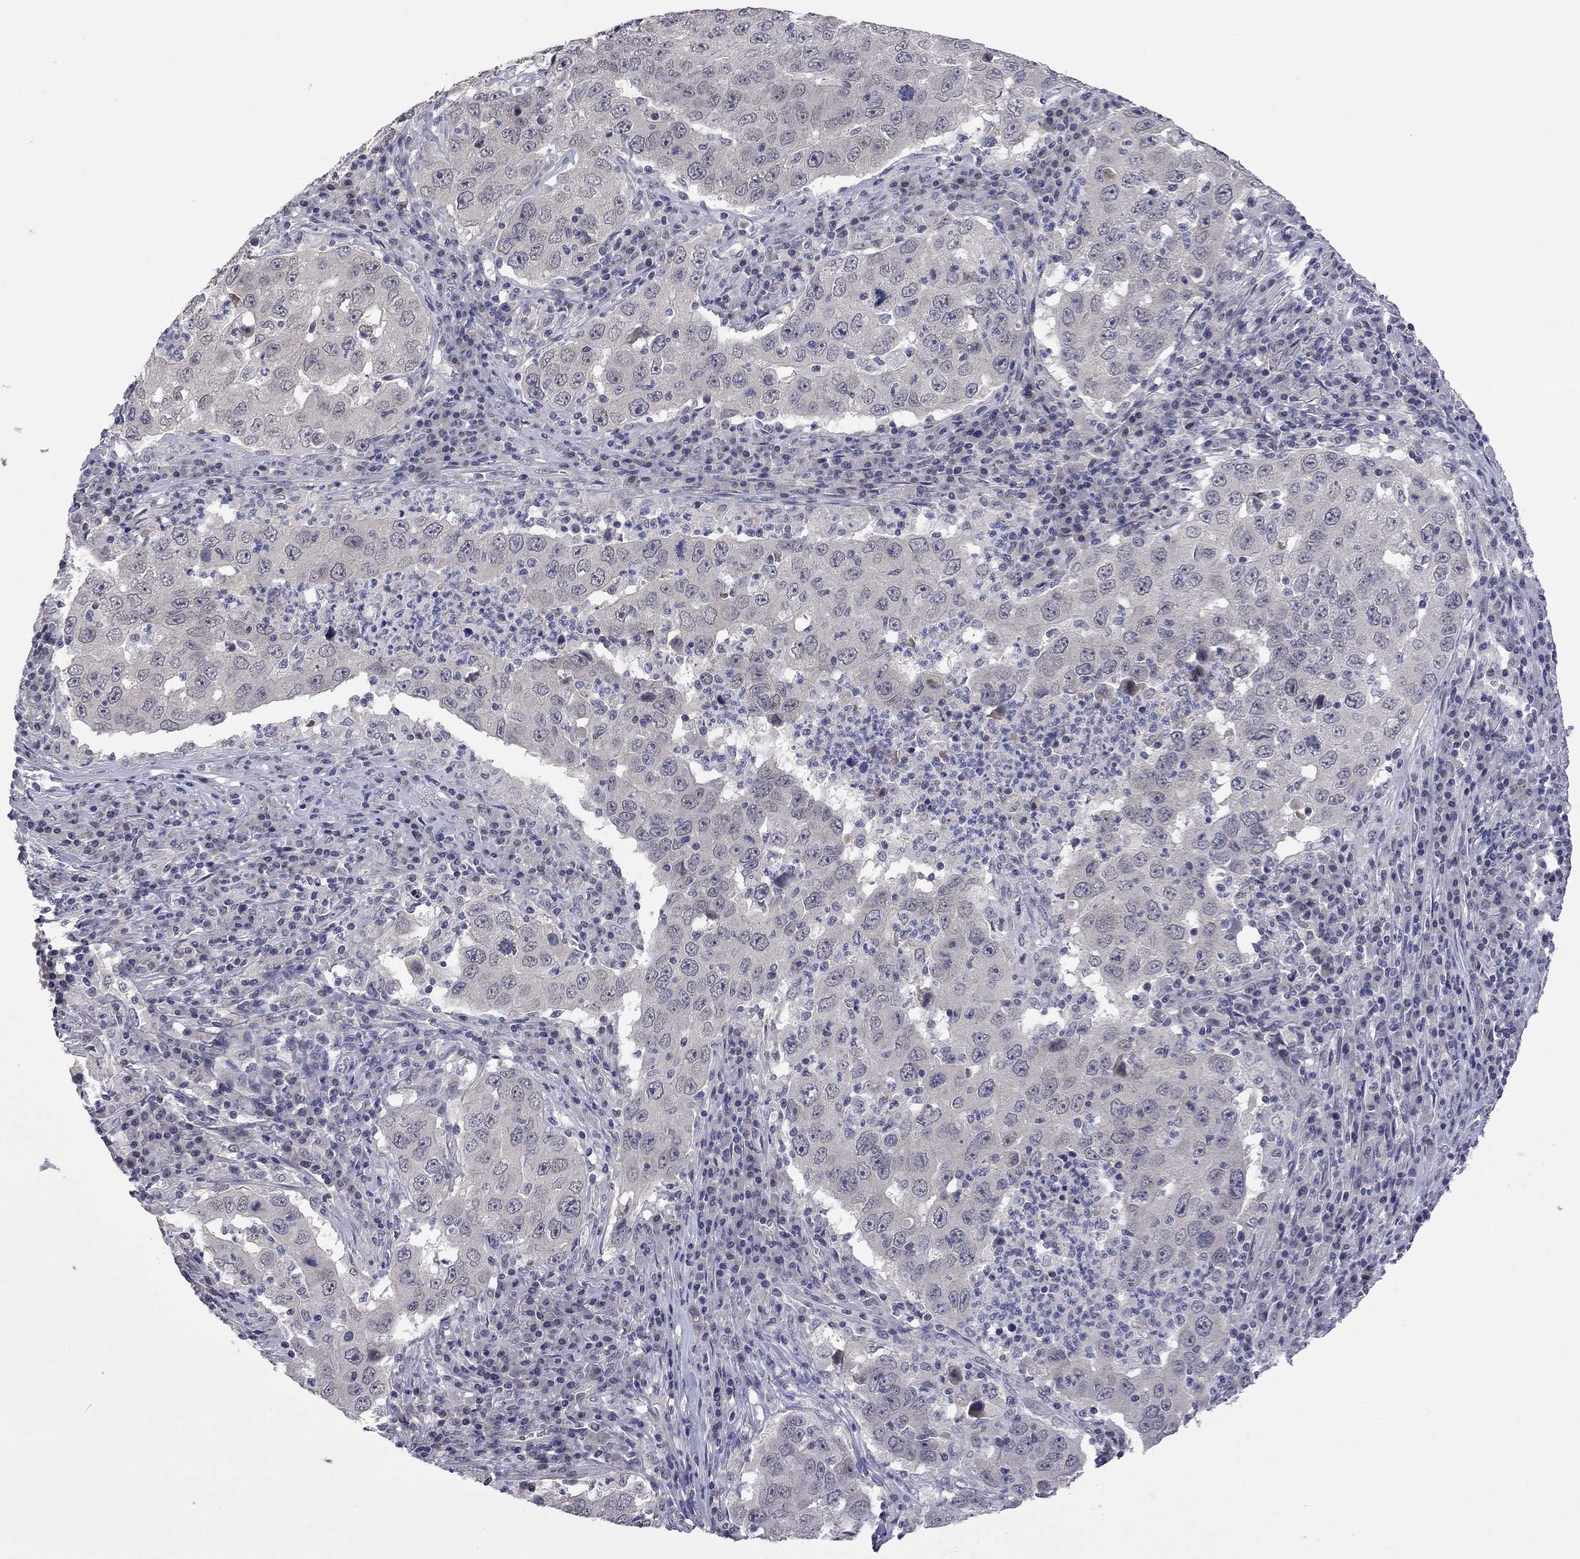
{"staining": {"intensity": "negative", "quantity": "none", "location": "none"}, "tissue": "lung cancer", "cell_type": "Tumor cells", "image_type": "cancer", "snomed": [{"axis": "morphology", "description": "Adenocarcinoma, NOS"}, {"axis": "topography", "description": "Lung"}], "caption": "Tumor cells are negative for brown protein staining in lung cancer (adenocarcinoma).", "gene": "FABP12", "patient": {"sex": "male", "age": 73}}